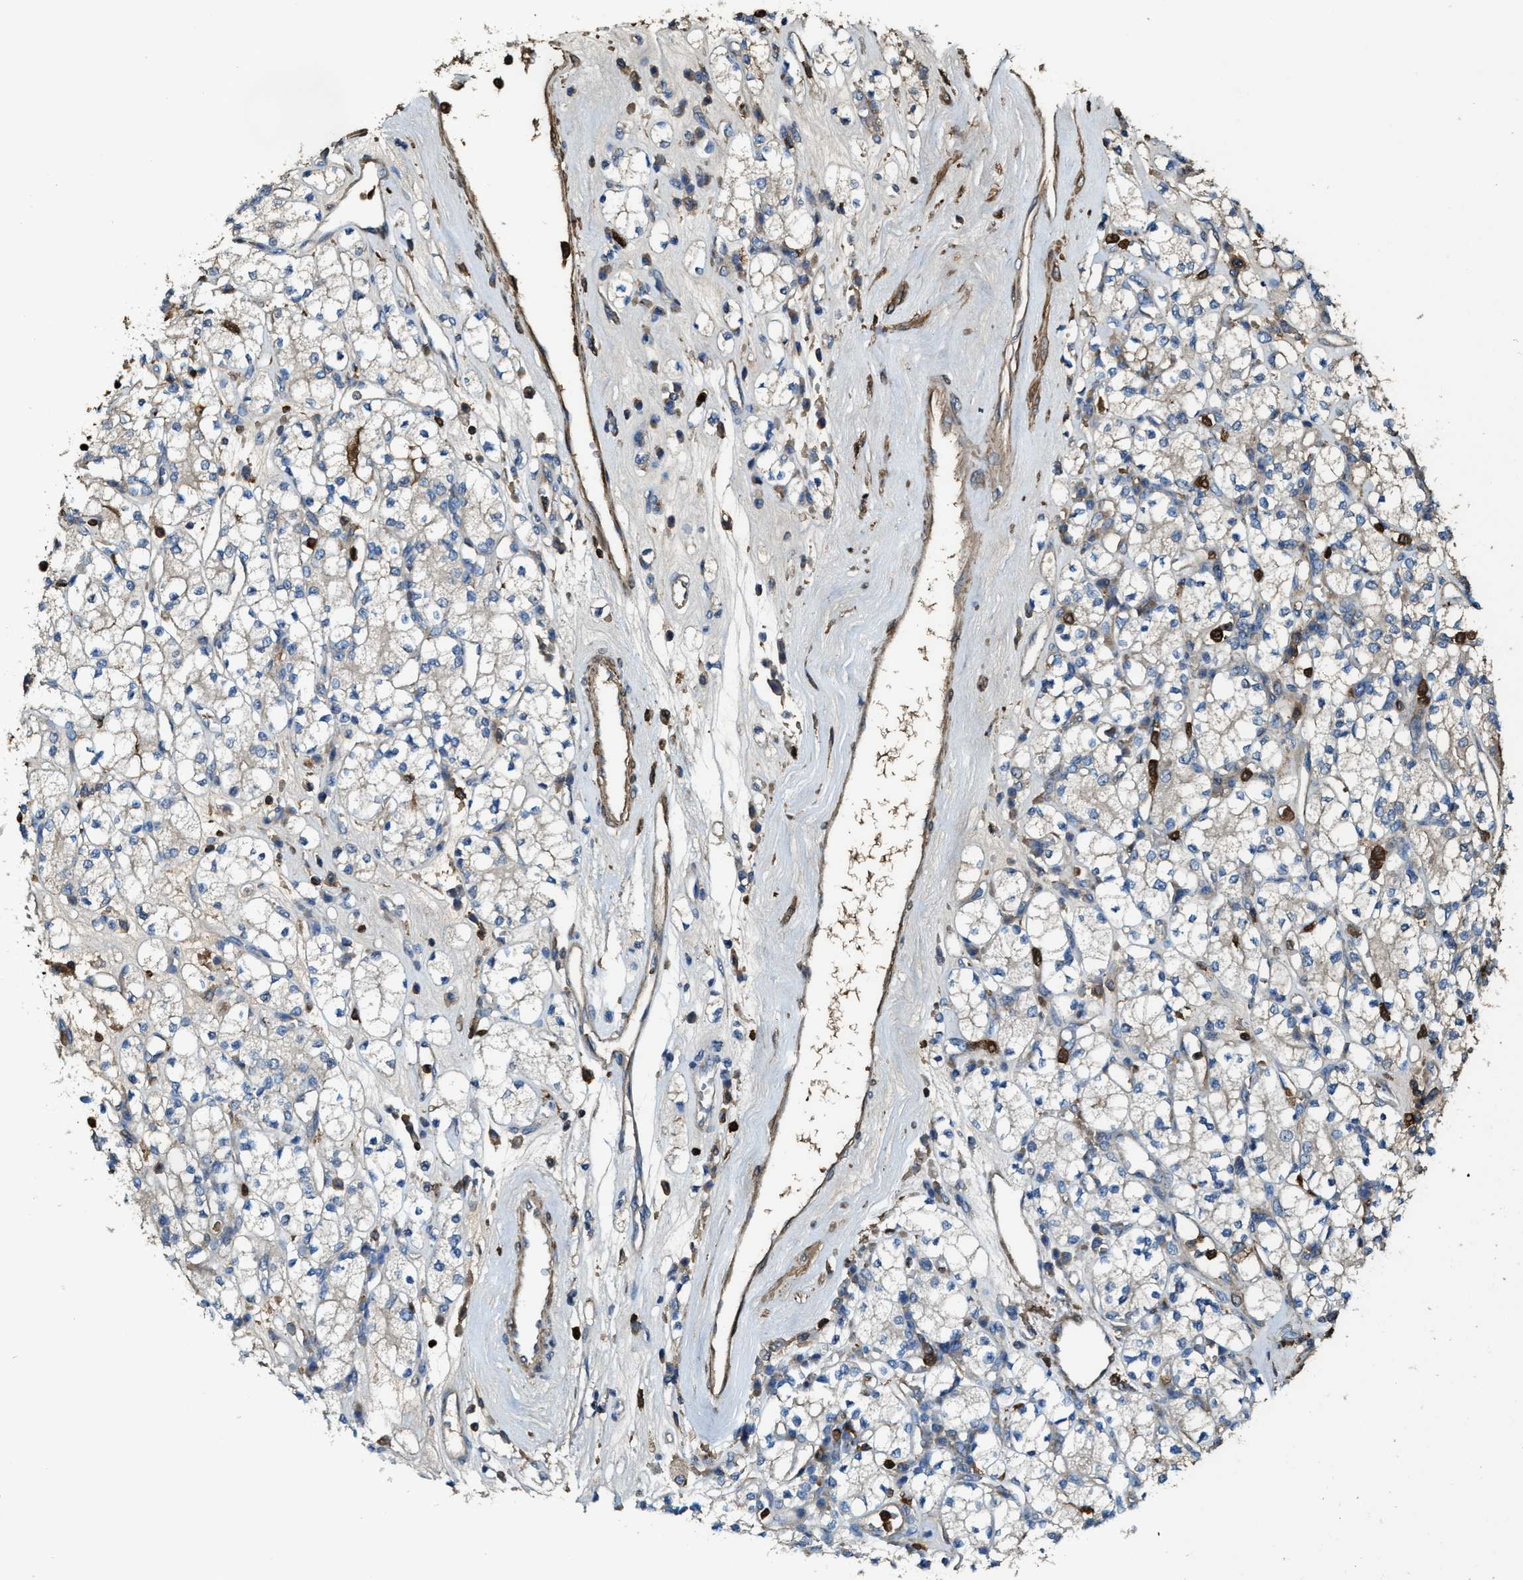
{"staining": {"intensity": "negative", "quantity": "none", "location": "none"}, "tissue": "renal cancer", "cell_type": "Tumor cells", "image_type": "cancer", "snomed": [{"axis": "morphology", "description": "Adenocarcinoma, NOS"}, {"axis": "topography", "description": "Kidney"}], "caption": "The IHC photomicrograph has no significant staining in tumor cells of adenocarcinoma (renal) tissue.", "gene": "SERPINB5", "patient": {"sex": "male", "age": 77}}